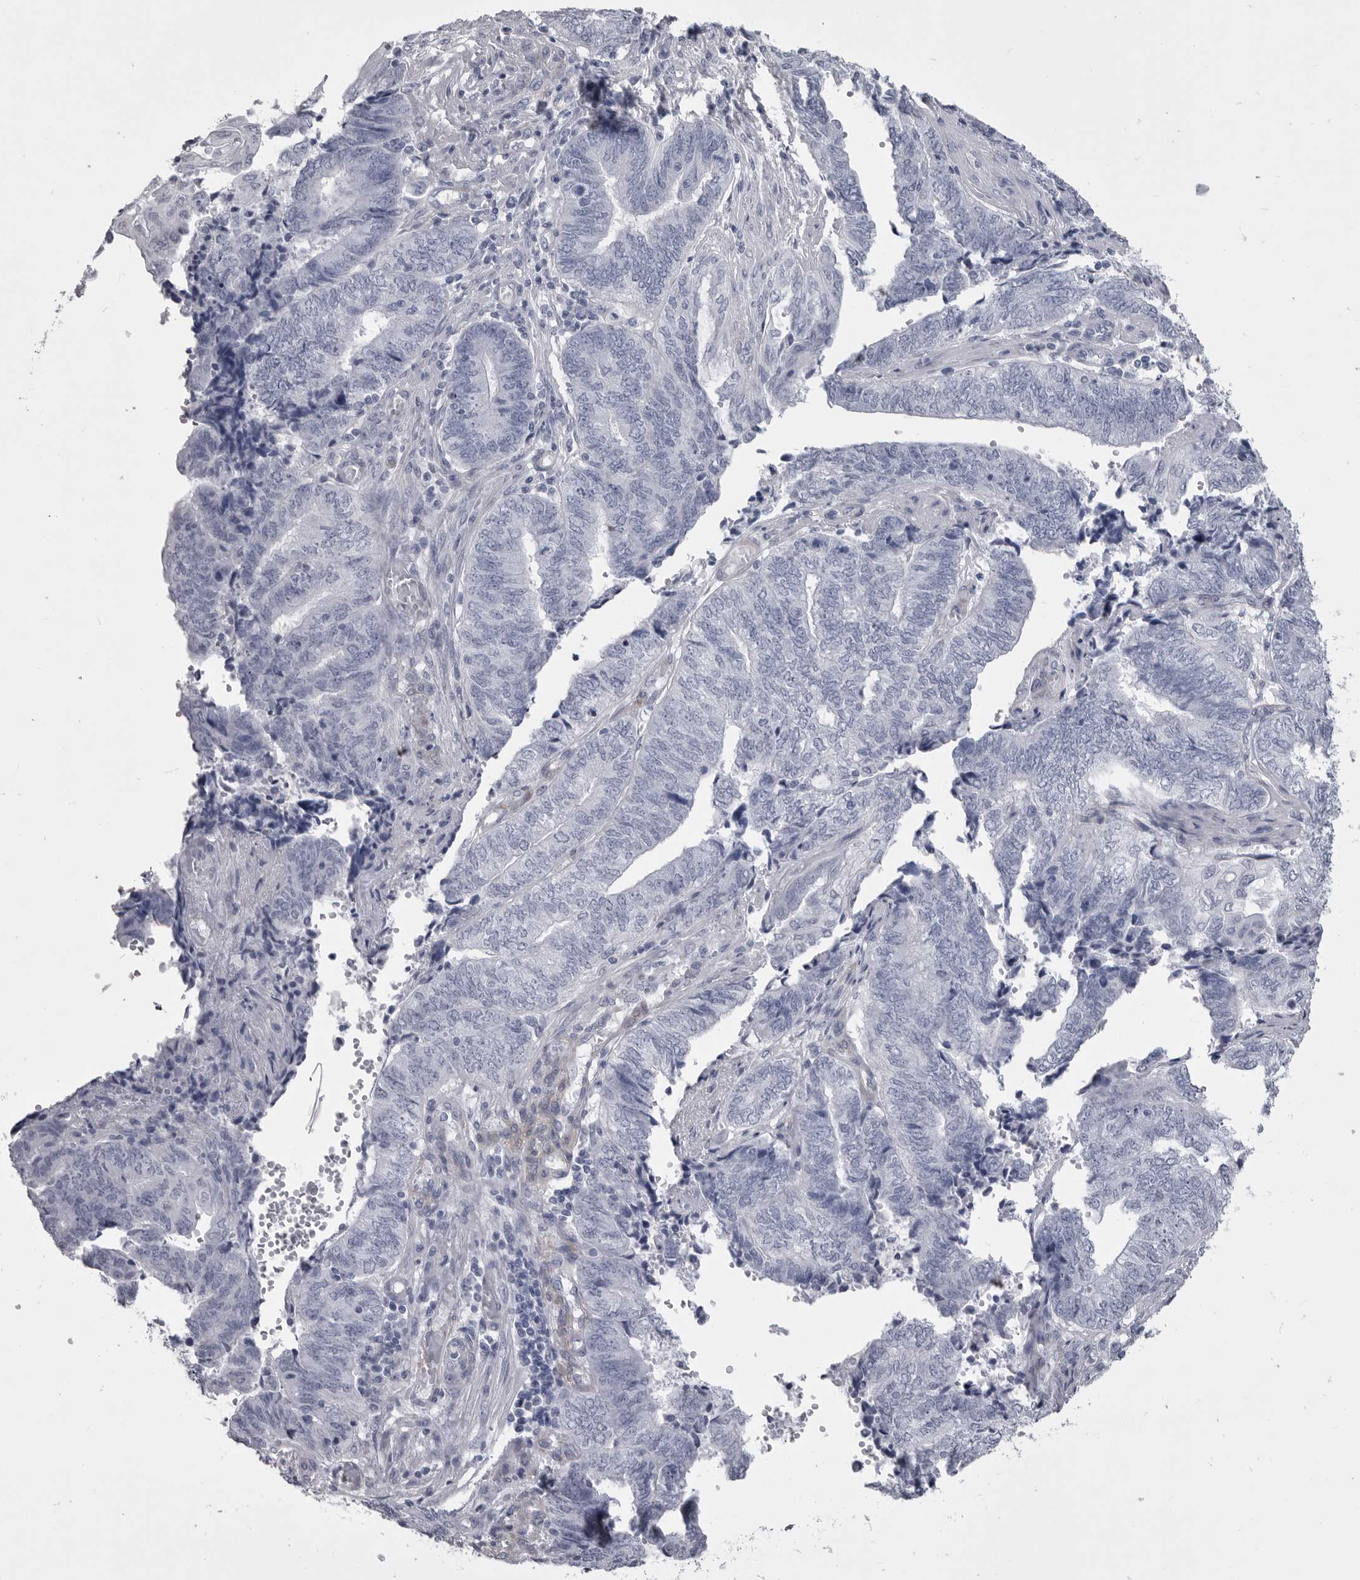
{"staining": {"intensity": "negative", "quantity": "none", "location": "none"}, "tissue": "endometrial cancer", "cell_type": "Tumor cells", "image_type": "cancer", "snomed": [{"axis": "morphology", "description": "Adenocarcinoma, NOS"}, {"axis": "topography", "description": "Uterus"}, {"axis": "topography", "description": "Endometrium"}], "caption": "This is a image of immunohistochemistry (IHC) staining of endometrial cancer (adenocarcinoma), which shows no positivity in tumor cells.", "gene": "ANK2", "patient": {"sex": "female", "age": 70}}